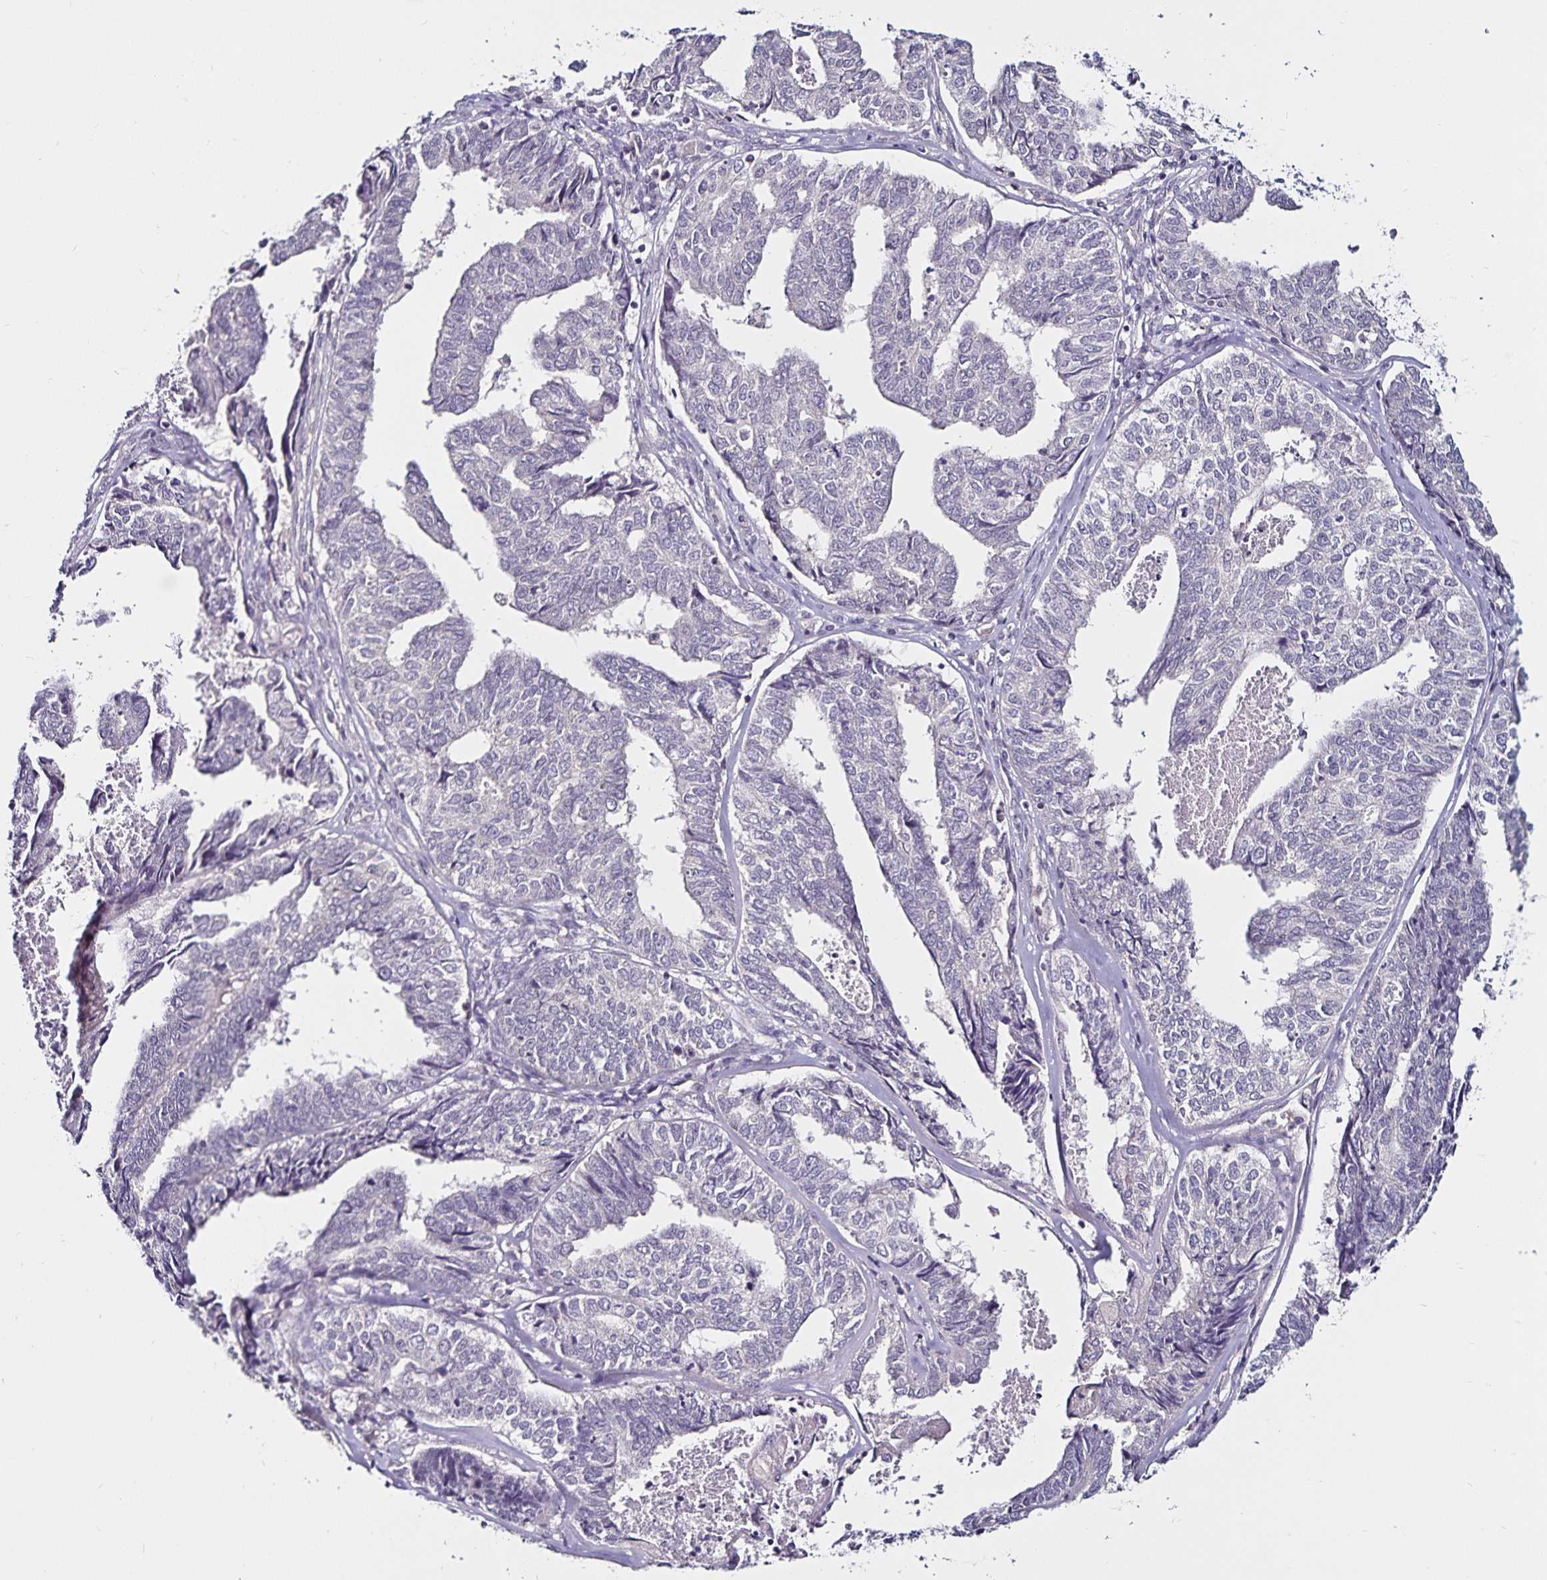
{"staining": {"intensity": "negative", "quantity": "none", "location": "none"}, "tissue": "endometrial cancer", "cell_type": "Tumor cells", "image_type": "cancer", "snomed": [{"axis": "morphology", "description": "Adenocarcinoma, NOS"}, {"axis": "topography", "description": "Endometrium"}], "caption": "Tumor cells show no significant protein positivity in endometrial cancer.", "gene": "ACSL5", "patient": {"sex": "female", "age": 73}}